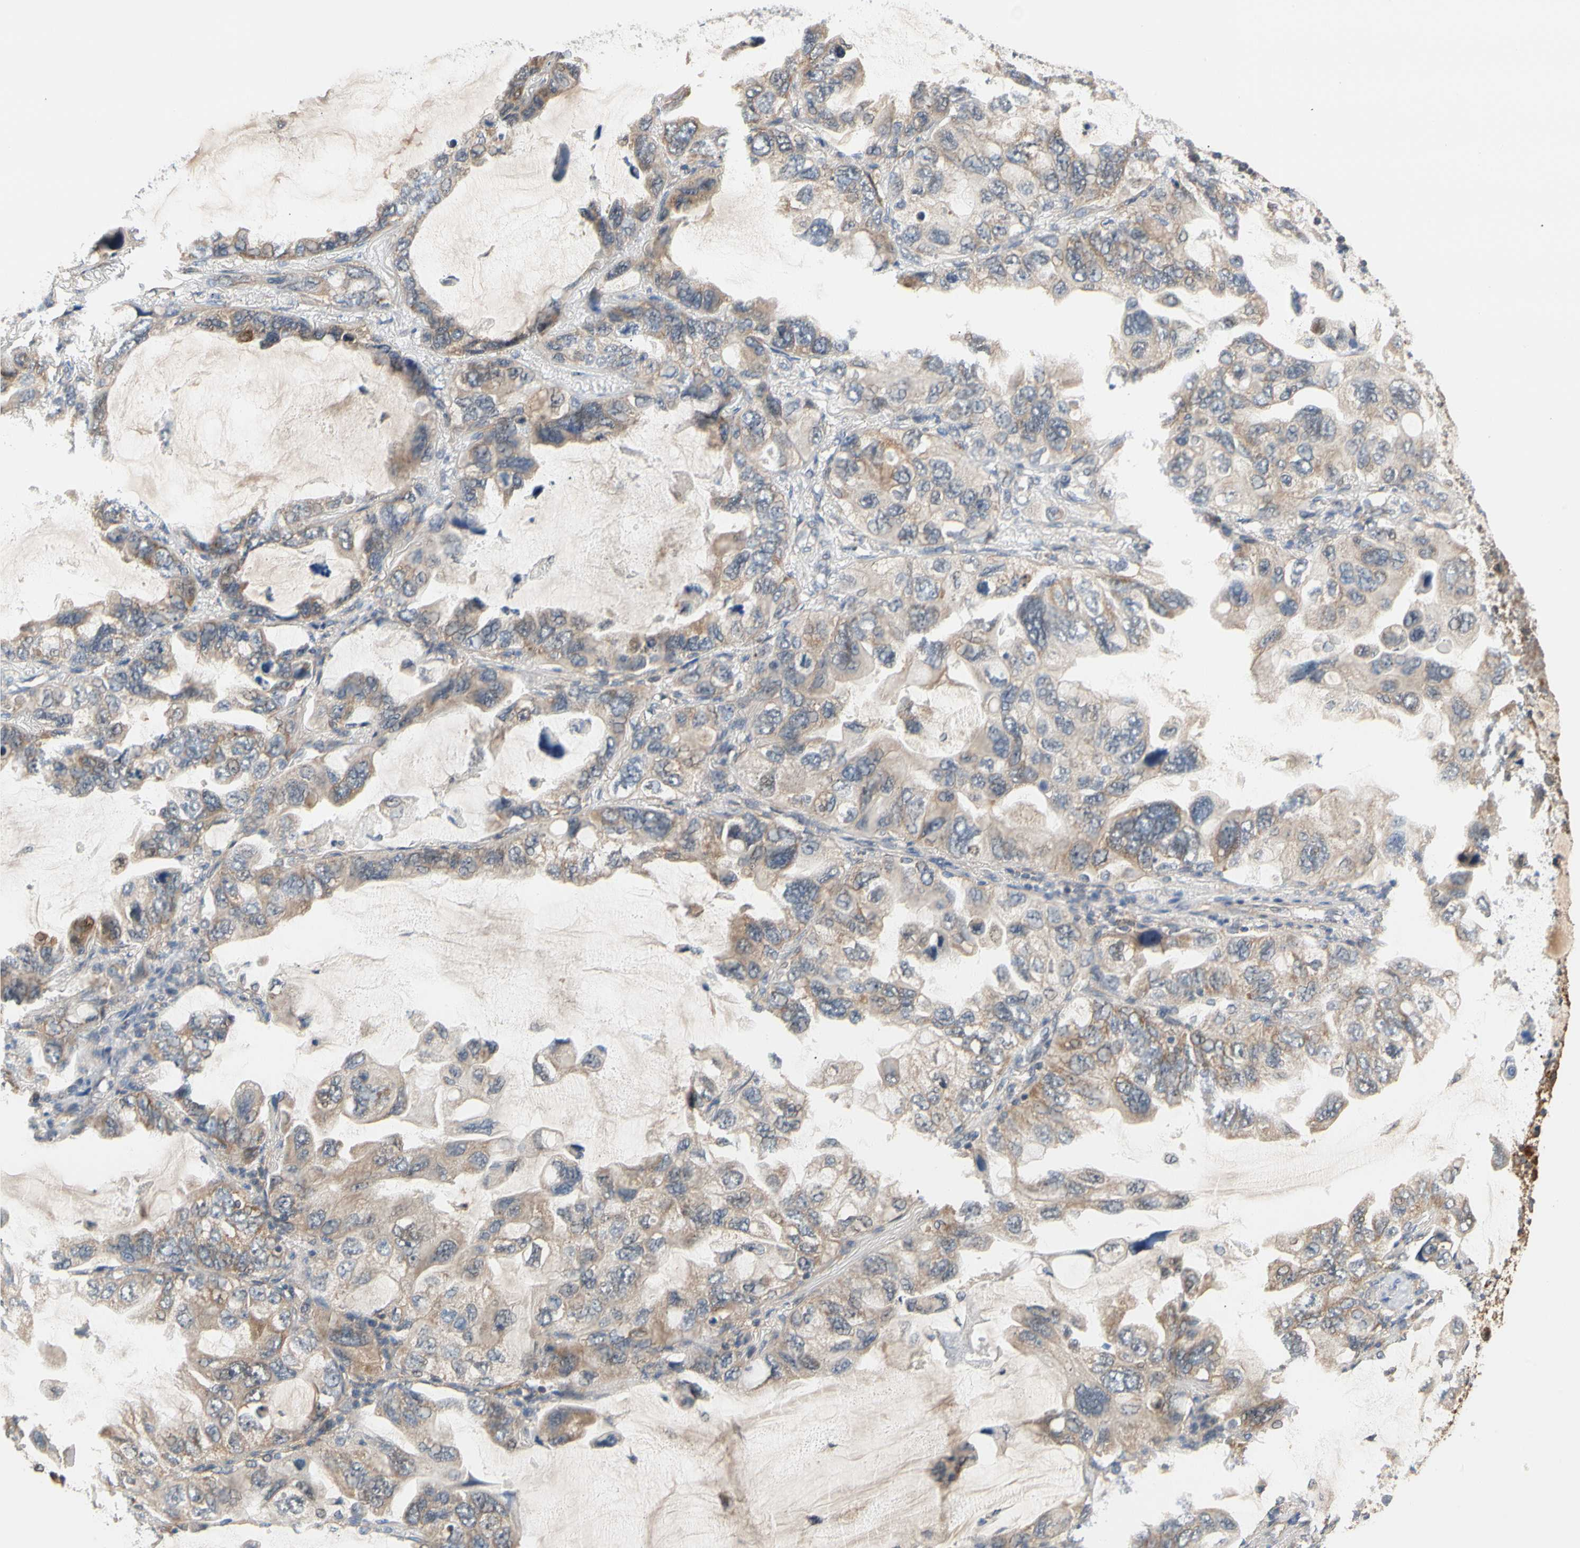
{"staining": {"intensity": "weak", "quantity": "<25%", "location": "cytoplasmic/membranous"}, "tissue": "lung cancer", "cell_type": "Tumor cells", "image_type": "cancer", "snomed": [{"axis": "morphology", "description": "Squamous cell carcinoma, NOS"}, {"axis": "topography", "description": "Lung"}], "caption": "IHC micrograph of squamous cell carcinoma (lung) stained for a protein (brown), which exhibits no staining in tumor cells. The staining is performed using DAB brown chromogen with nuclei counter-stained in using hematoxylin.", "gene": "ANKHD1", "patient": {"sex": "female", "age": 73}}